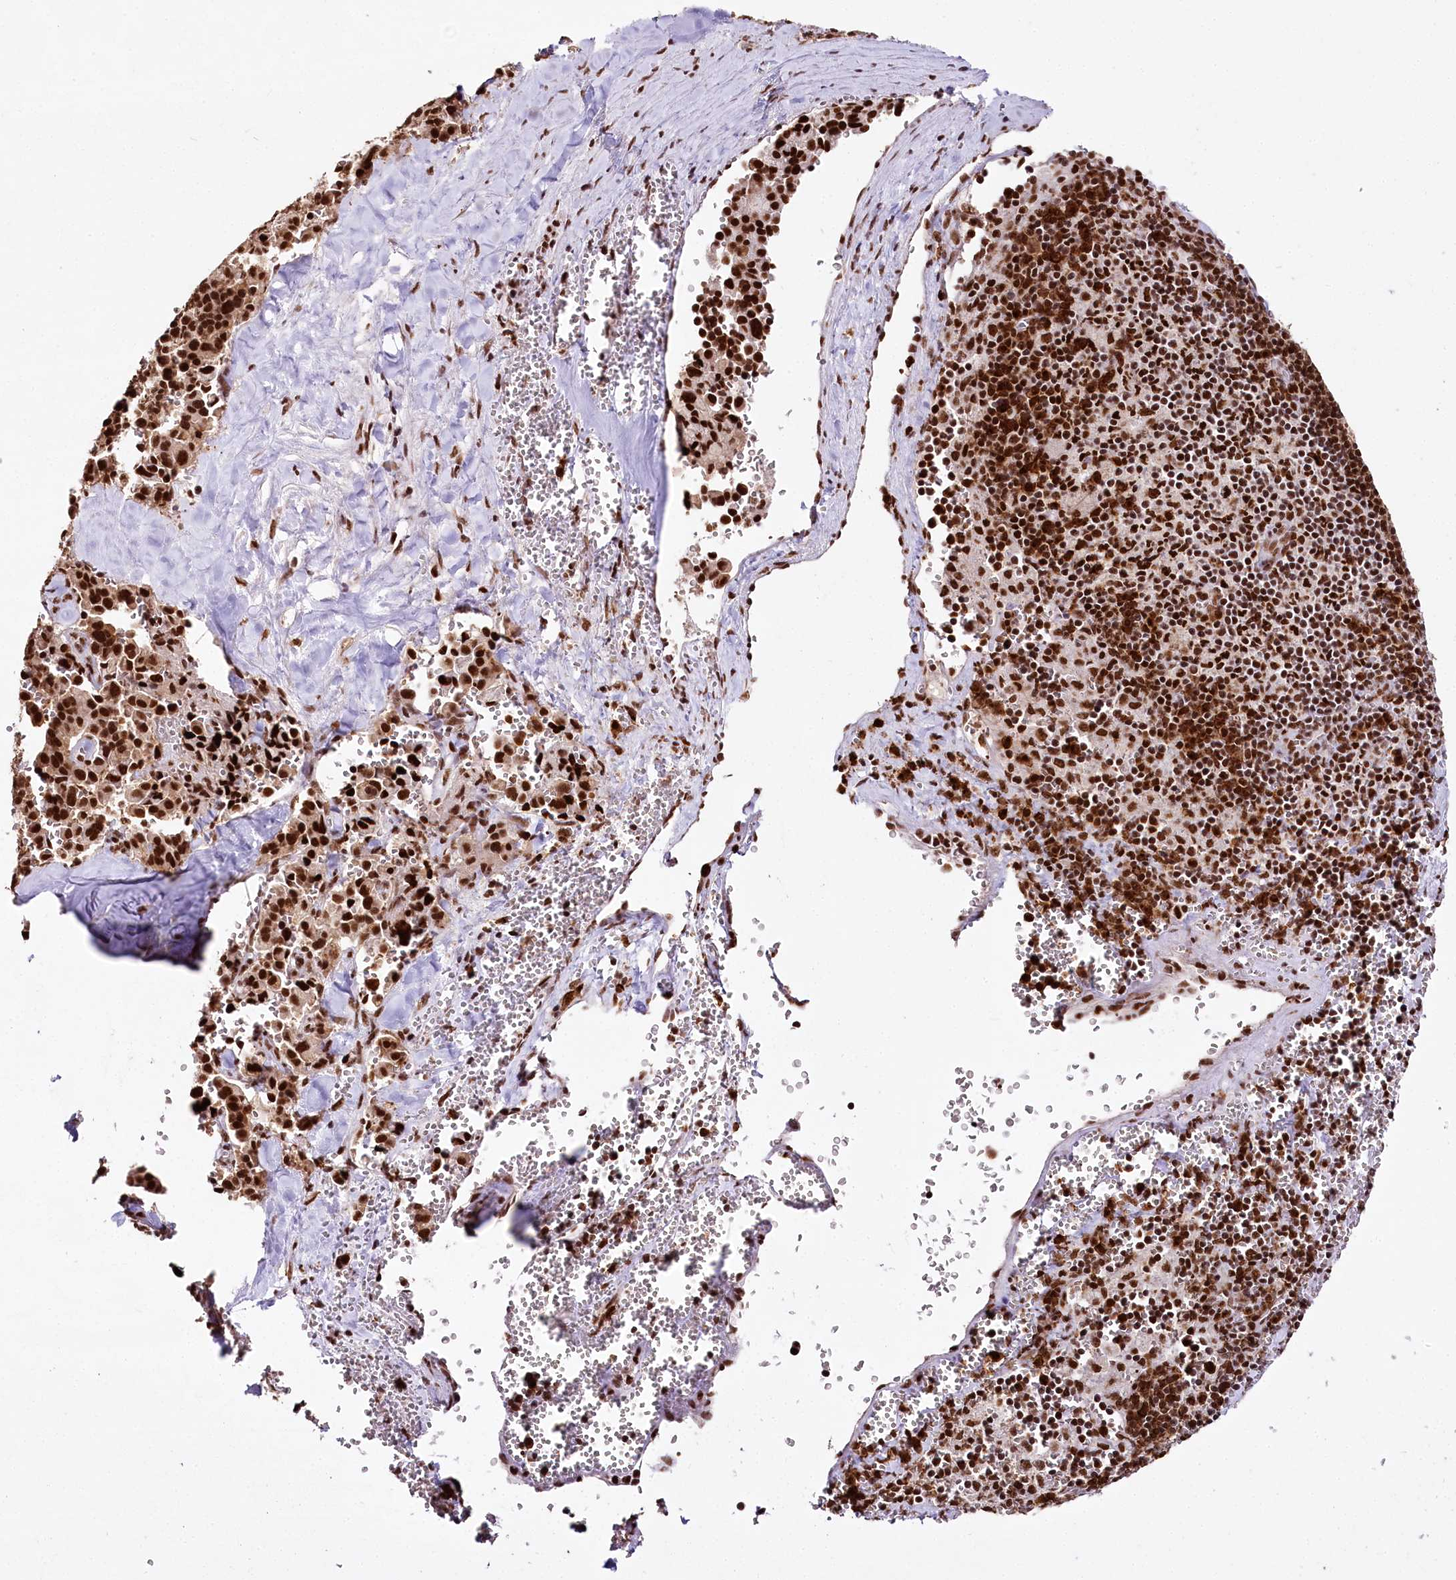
{"staining": {"intensity": "strong", "quantity": ">75%", "location": "cytoplasmic/membranous,nuclear"}, "tissue": "pancreatic cancer", "cell_type": "Tumor cells", "image_type": "cancer", "snomed": [{"axis": "morphology", "description": "Adenocarcinoma, NOS"}, {"axis": "topography", "description": "Pancreas"}], "caption": "Adenocarcinoma (pancreatic) stained with DAB immunohistochemistry displays high levels of strong cytoplasmic/membranous and nuclear positivity in about >75% of tumor cells.", "gene": "SMARCE1", "patient": {"sex": "male", "age": 65}}